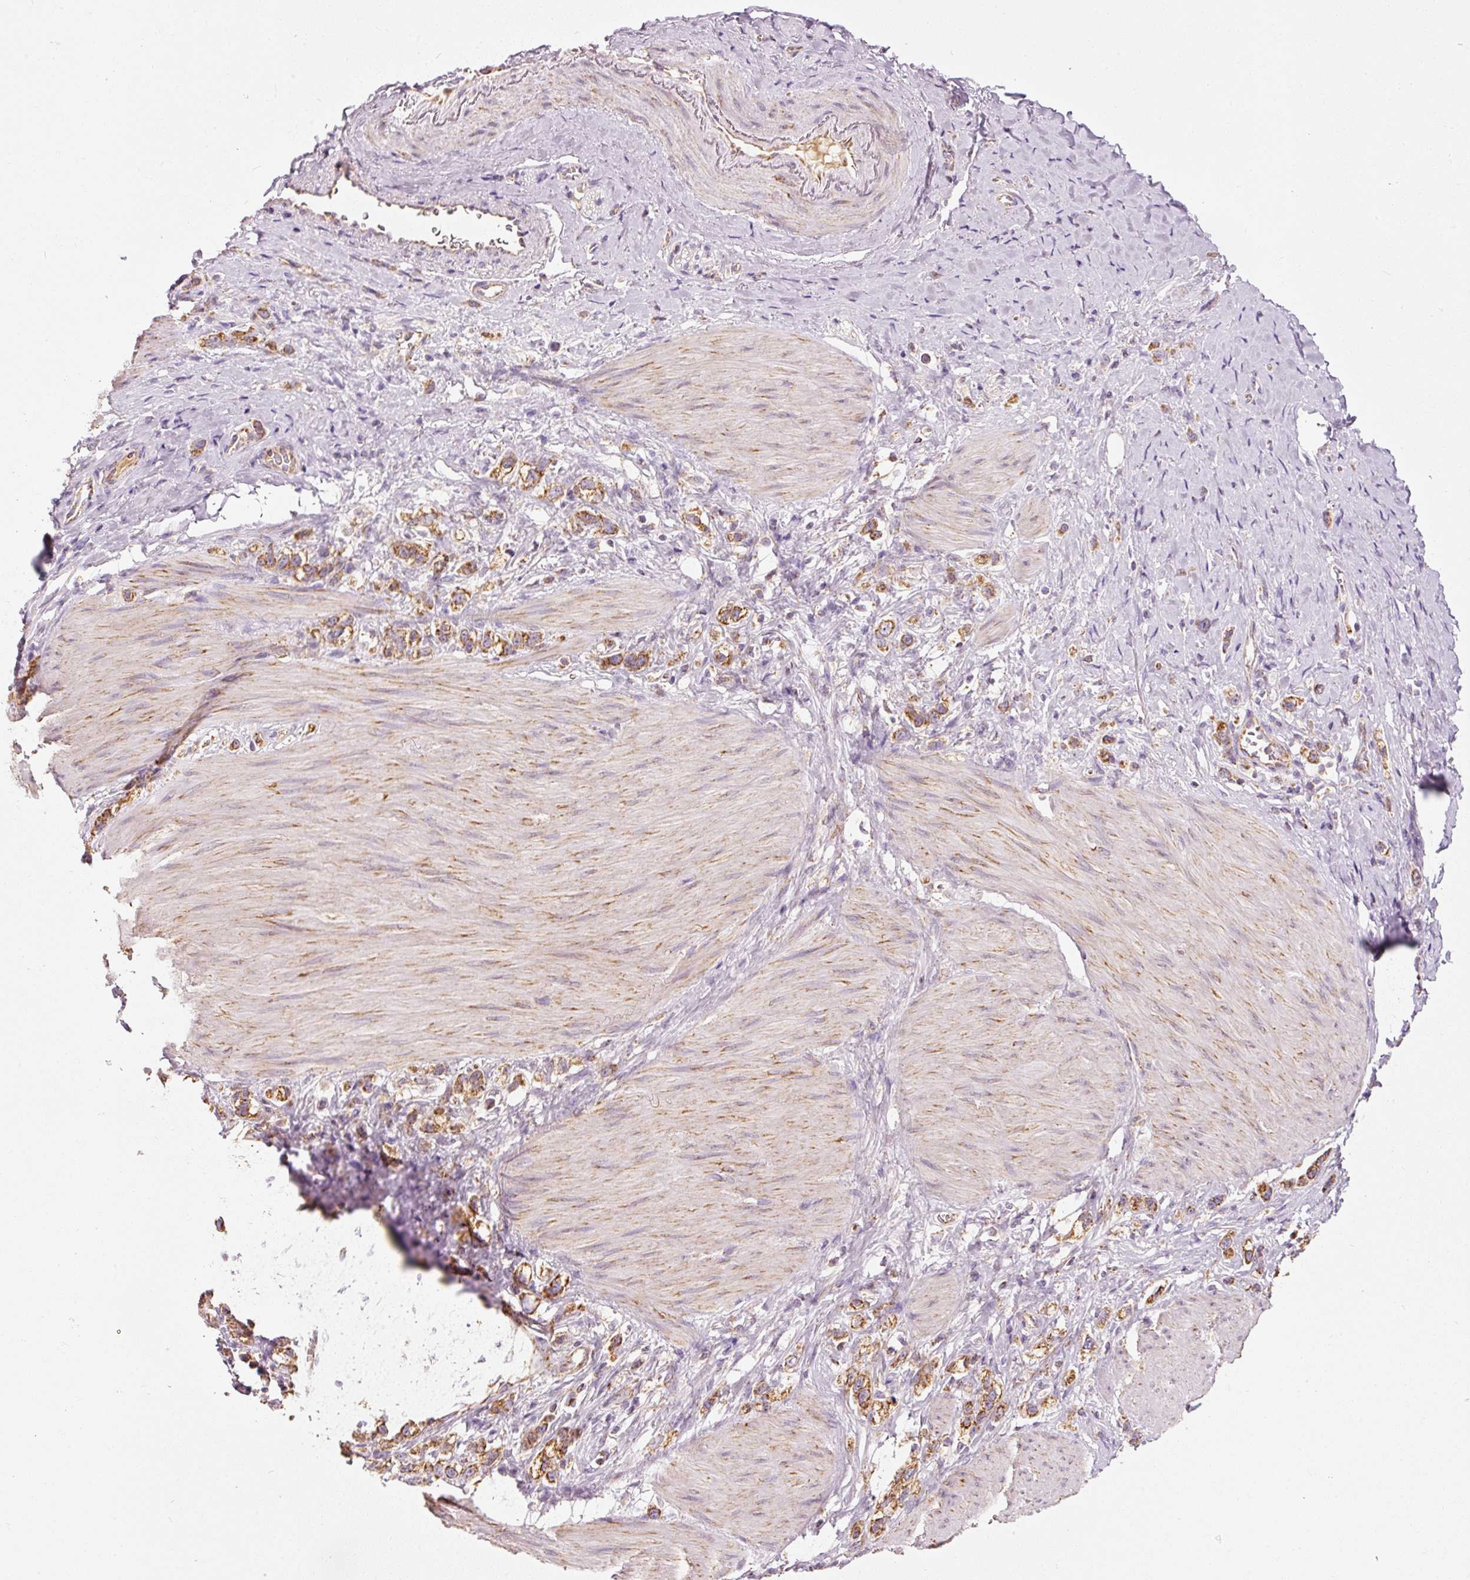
{"staining": {"intensity": "moderate", "quantity": ">75%", "location": "cytoplasmic/membranous"}, "tissue": "stomach cancer", "cell_type": "Tumor cells", "image_type": "cancer", "snomed": [{"axis": "morphology", "description": "Adenocarcinoma, NOS"}, {"axis": "topography", "description": "Stomach"}], "caption": "The immunohistochemical stain shows moderate cytoplasmic/membranous positivity in tumor cells of stomach cancer (adenocarcinoma) tissue. Nuclei are stained in blue.", "gene": "NDUFB4", "patient": {"sex": "female", "age": 65}}